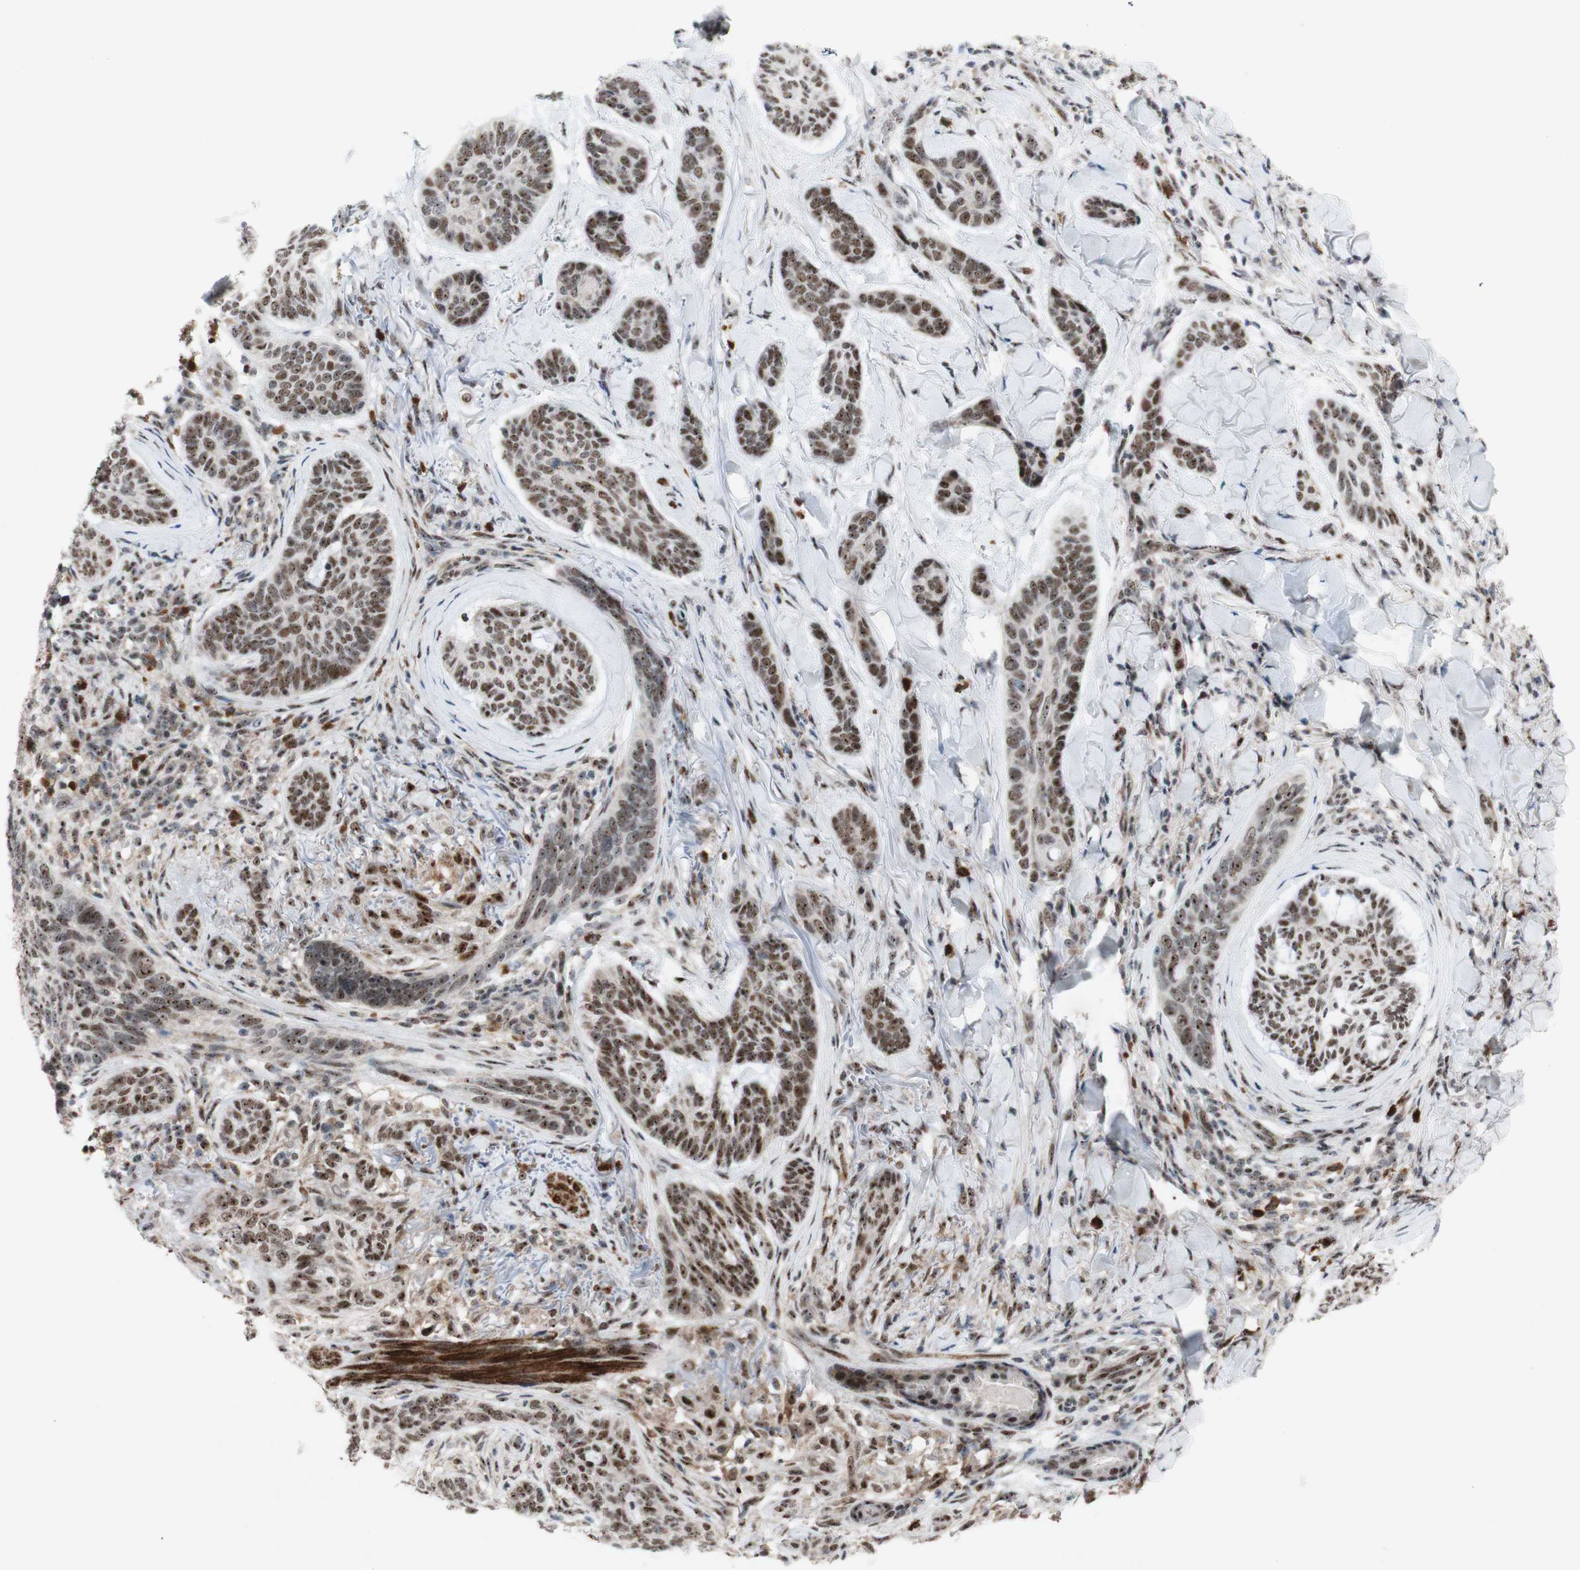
{"staining": {"intensity": "moderate", "quantity": ">75%", "location": "nuclear"}, "tissue": "skin cancer", "cell_type": "Tumor cells", "image_type": "cancer", "snomed": [{"axis": "morphology", "description": "Basal cell carcinoma"}, {"axis": "topography", "description": "Skin"}], "caption": "Skin basal cell carcinoma tissue shows moderate nuclear expression in about >75% of tumor cells, visualized by immunohistochemistry.", "gene": "POLR1A", "patient": {"sex": "male", "age": 43}}